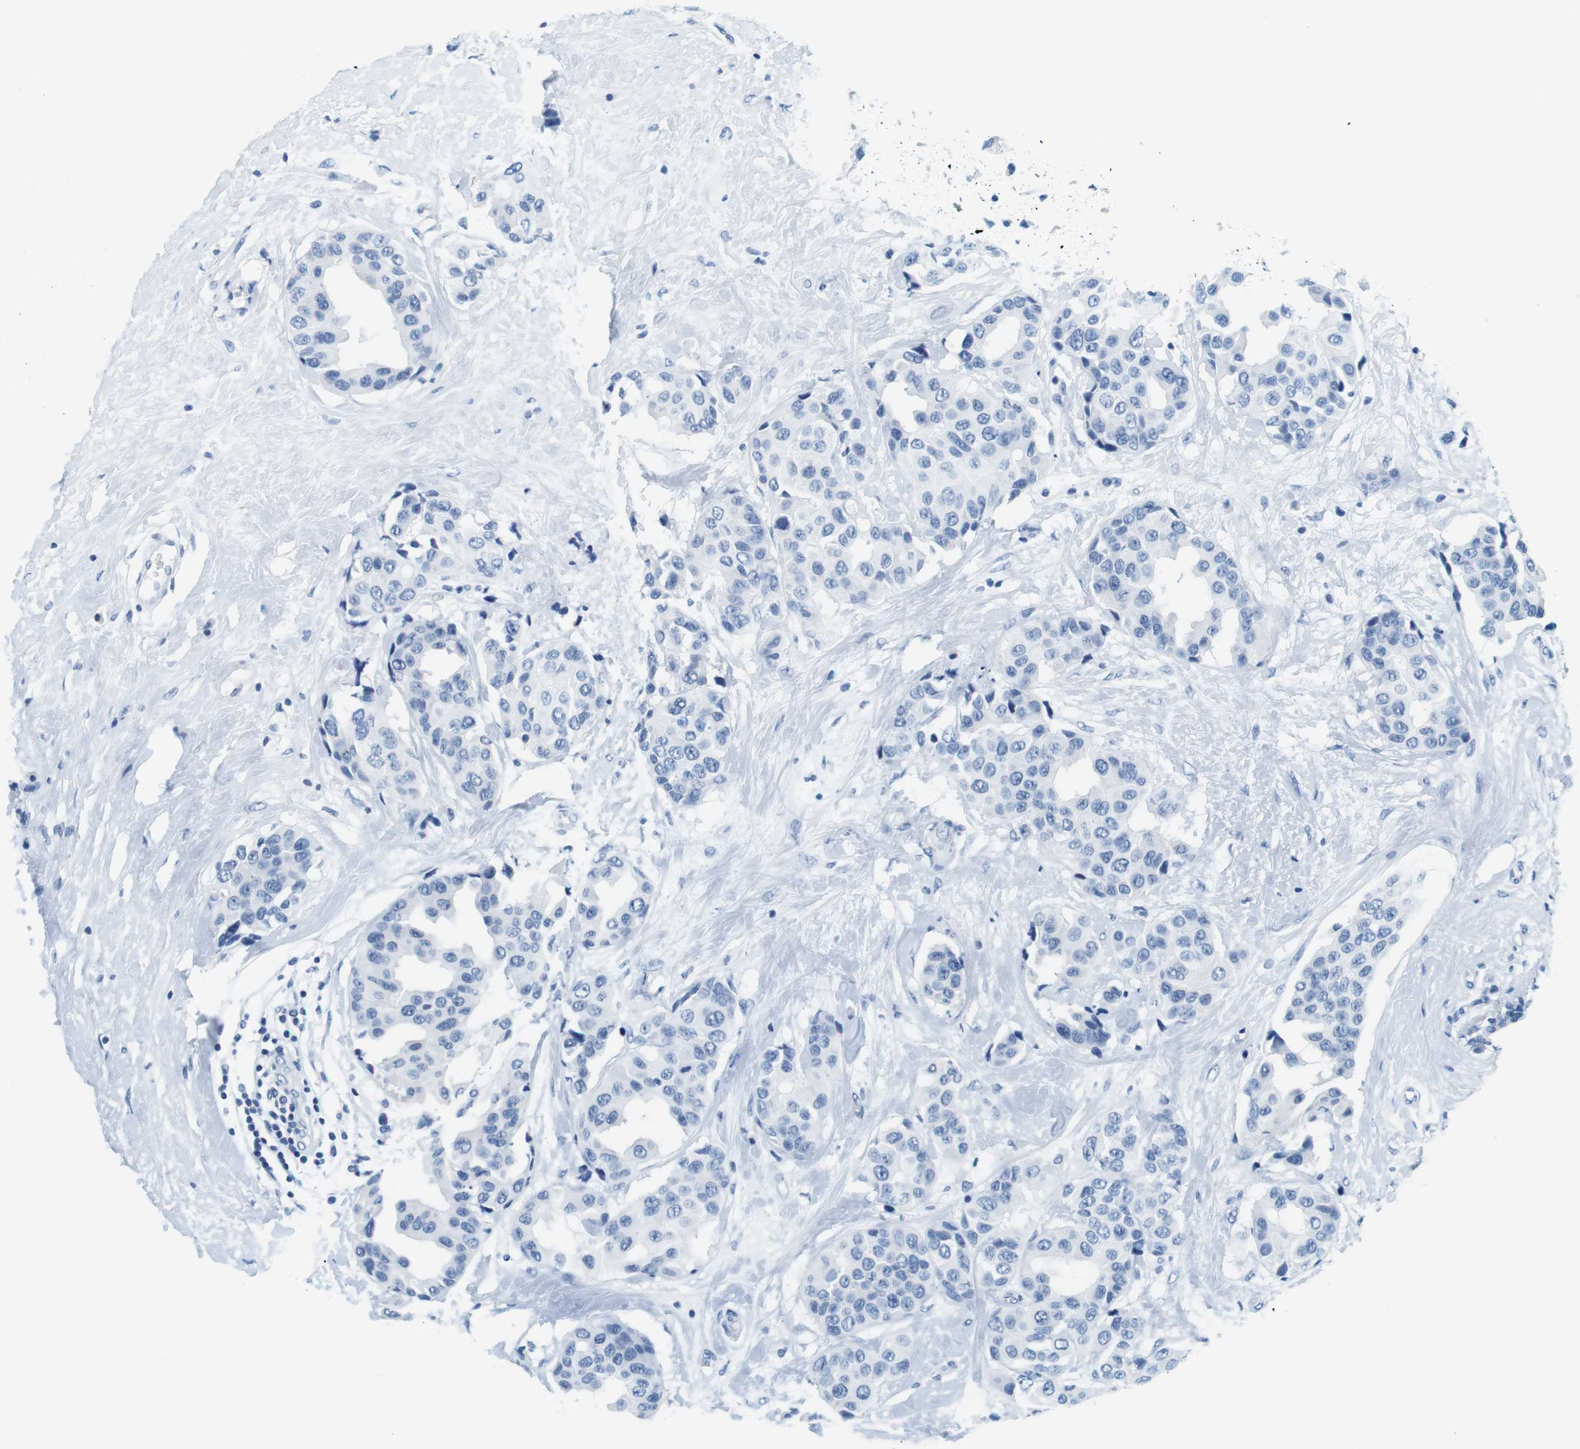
{"staining": {"intensity": "negative", "quantity": "none", "location": "none"}, "tissue": "breast cancer", "cell_type": "Tumor cells", "image_type": "cancer", "snomed": [{"axis": "morphology", "description": "Normal tissue, NOS"}, {"axis": "morphology", "description": "Duct carcinoma"}, {"axis": "topography", "description": "Breast"}], "caption": "Tumor cells show no significant staining in breast cancer. (DAB (3,3'-diaminobenzidine) immunohistochemistry (IHC) with hematoxylin counter stain).", "gene": "CYP2C9", "patient": {"sex": "female", "age": 39}}